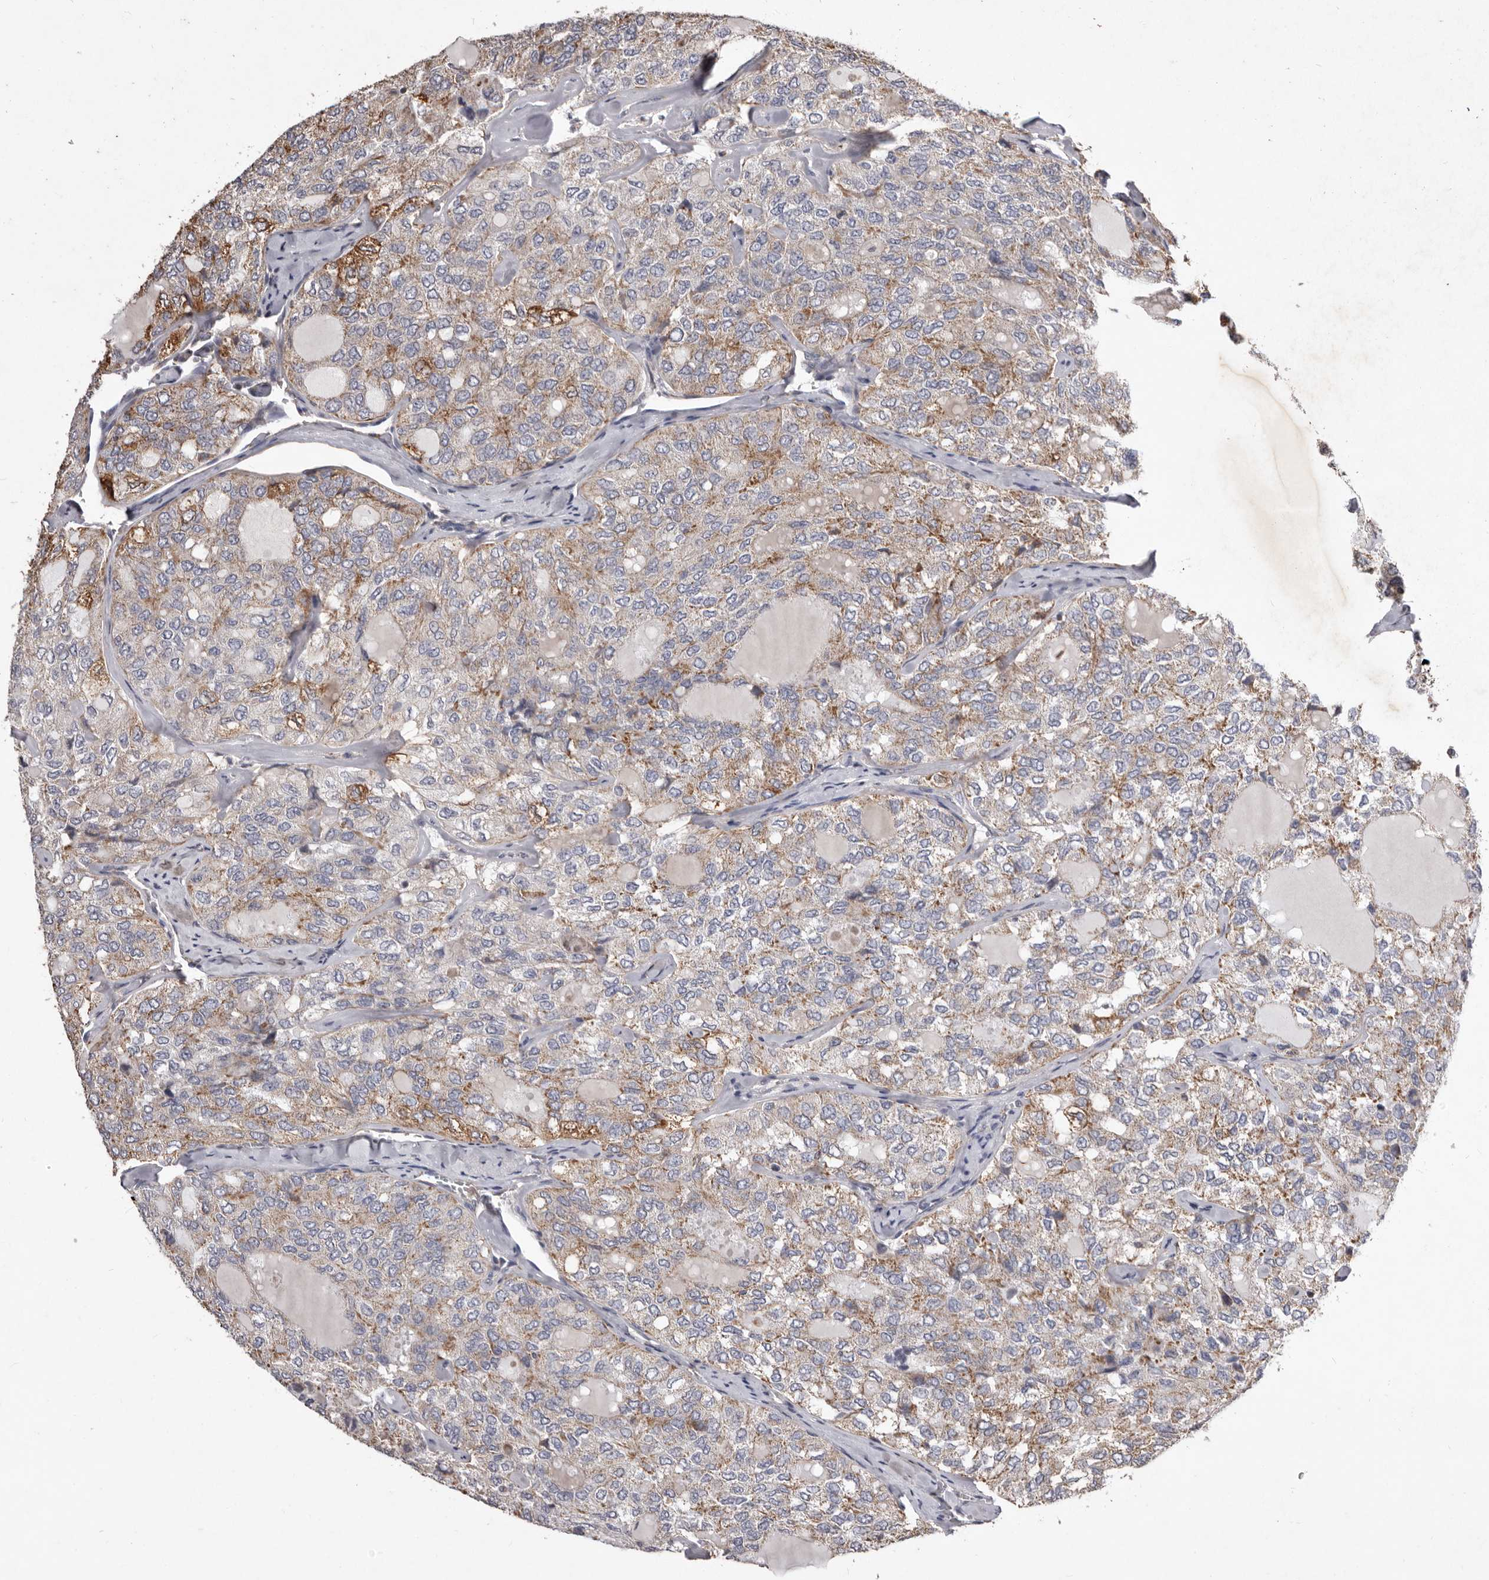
{"staining": {"intensity": "moderate", "quantity": "25%-75%", "location": "cytoplasmic/membranous"}, "tissue": "thyroid cancer", "cell_type": "Tumor cells", "image_type": "cancer", "snomed": [{"axis": "morphology", "description": "Follicular adenoma carcinoma, NOS"}, {"axis": "topography", "description": "Thyroid gland"}], "caption": "The image displays immunohistochemical staining of thyroid cancer (follicular adenoma carcinoma). There is moderate cytoplasmic/membranous staining is present in approximately 25%-75% of tumor cells. The protein is stained brown, and the nuclei are stained in blue (DAB IHC with brightfield microscopy, high magnification).", "gene": "CXCL14", "patient": {"sex": "male", "age": 75}}